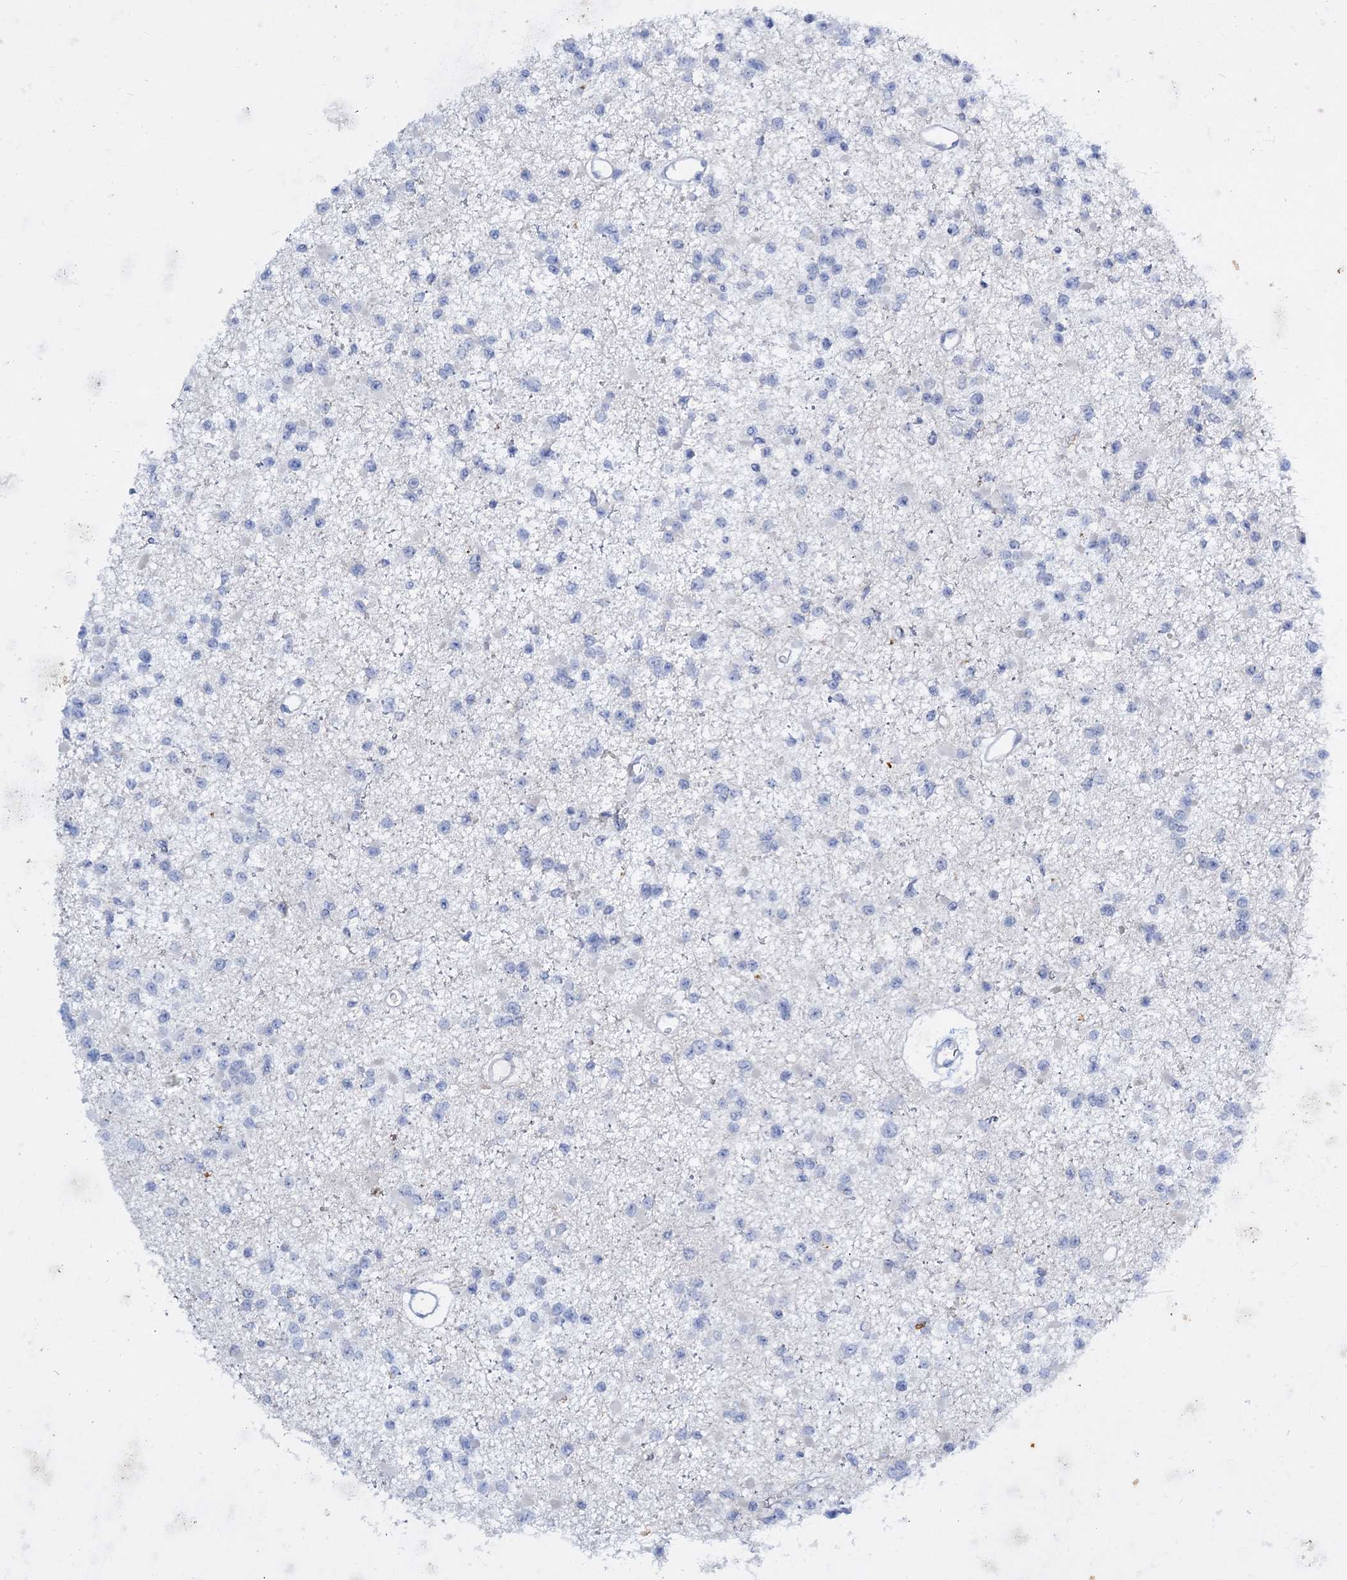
{"staining": {"intensity": "negative", "quantity": "none", "location": "none"}, "tissue": "glioma", "cell_type": "Tumor cells", "image_type": "cancer", "snomed": [{"axis": "morphology", "description": "Glioma, malignant, Low grade"}, {"axis": "topography", "description": "Brain"}], "caption": "This is an IHC photomicrograph of human malignant glioma (low-grade). There is no positivity in tumor cells.", "gene": "FAAP20", "patient": {"sex": "female", "age": 22}}